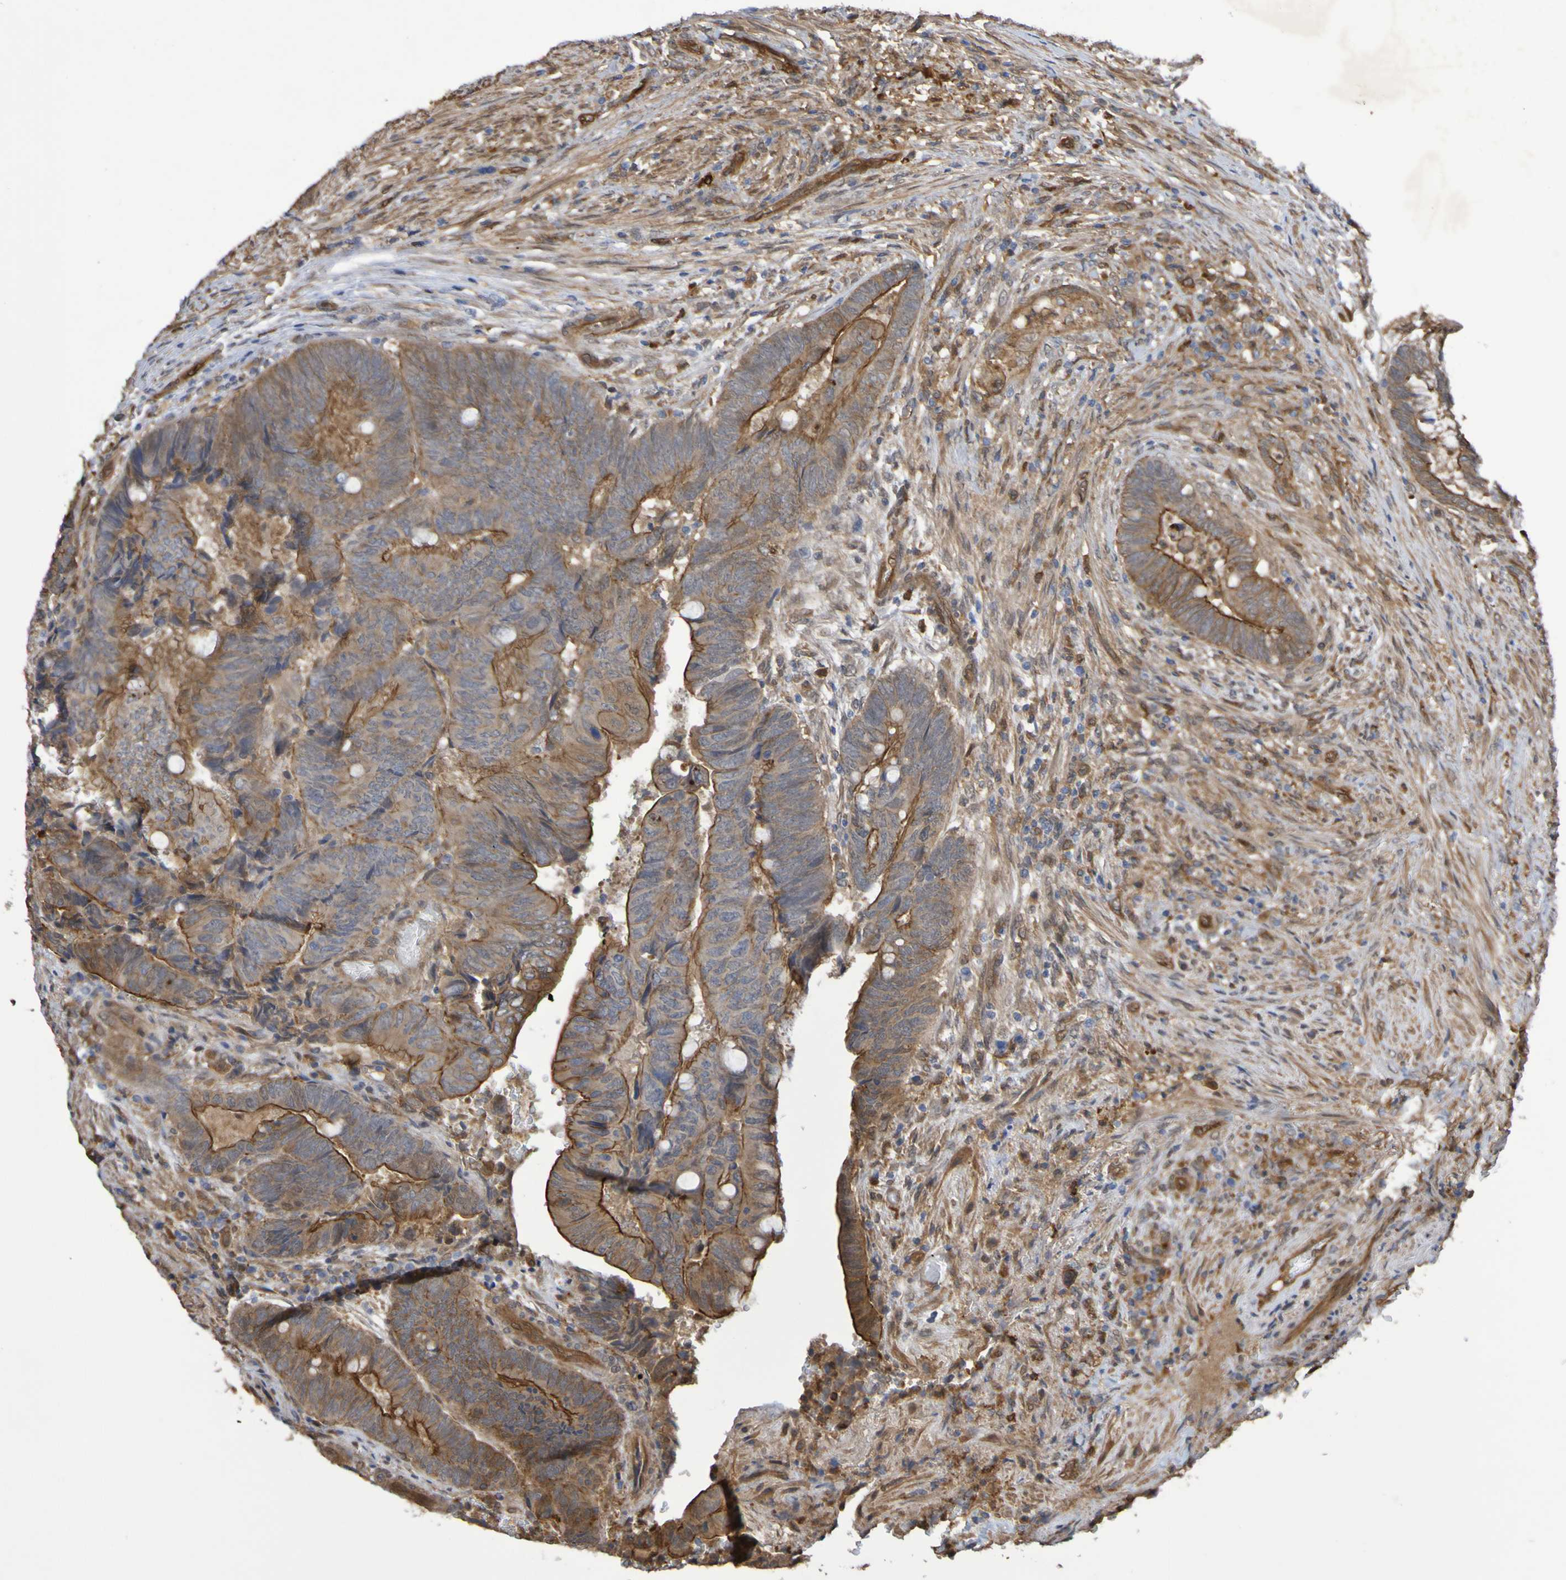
{"staining": {"intensity": "strong", "quantity": ">75%", "location": "cytoplasmic/membranous"}, "tissue": "colorectal cancer", "cell_type": "Tumor cells", "image_type": "cancer", "snomed": [{"axis": "morphology", "description": "Normal tissue, NOS"}, {"axis": "morphology", "description": "Adenocarcinoma, NOS"}, {"axis": "topography", "description": "Rectum"}, {"axis": "topography", "description": "Peripheral nerve tissue"}], "caption": "Adenocarcinoma (colorectal) stained for a protein exhibits strong cytoplasmic/membranous positivity in tumor cells.", "gene": "SERPINB6", "patient": {"sex": "male", "age": 92}}